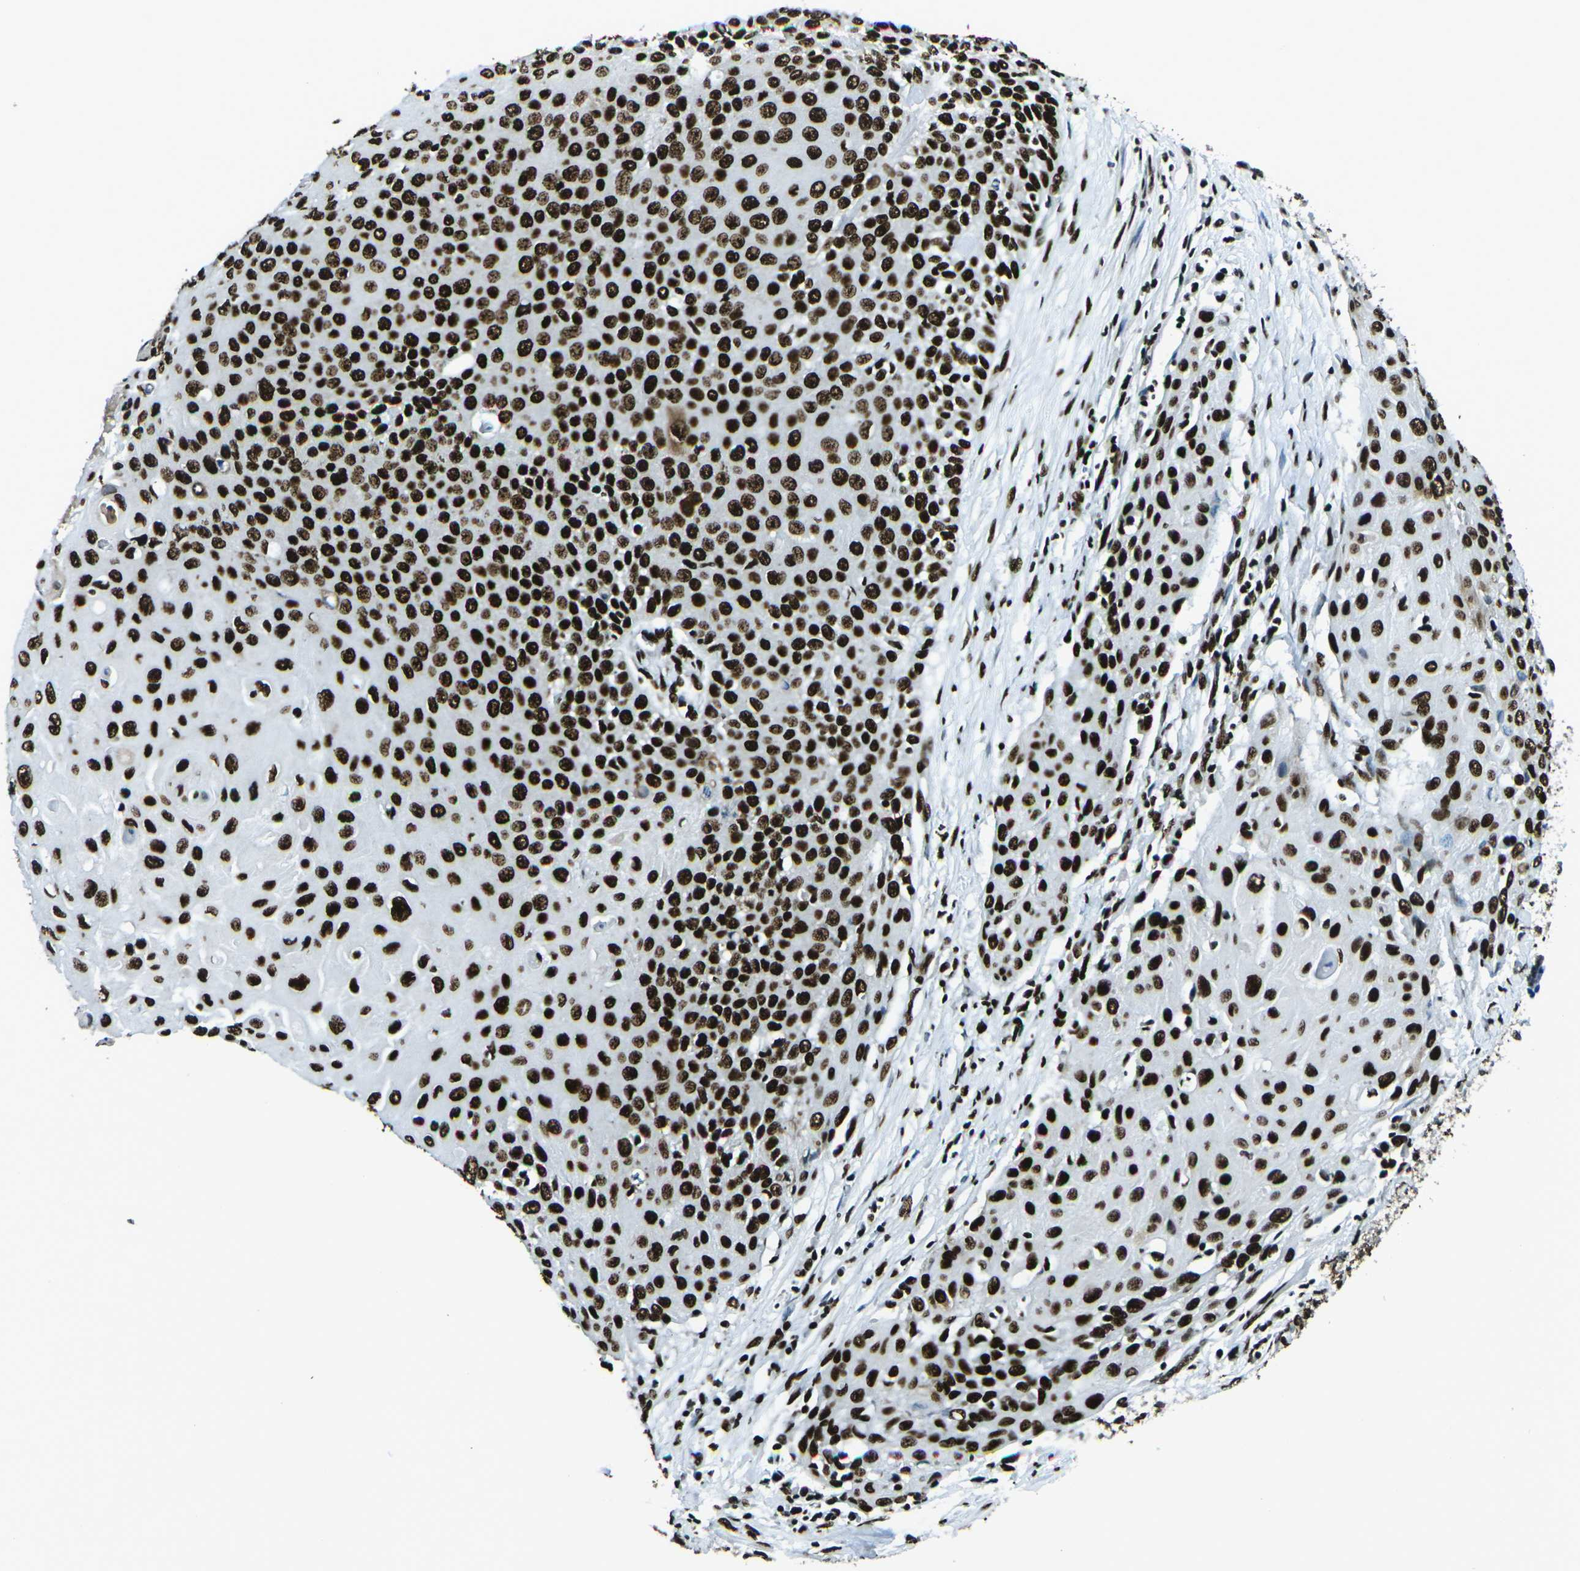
{"staining": {"intensity": "strong", "quantity": ">75%", "location": "nuclear"}, "tissue": "cervical cancer", "cell_type": "Tumor cells", "image_type": "cancer", "snomed": [{"axis": "morphology", "description": "Squamous cell carcinoma, NOS"}, {"axis": "topography", "description": "Cervix"}], "caption": "Brown immunohistochemical staining in cervical cancer (squamous cell carcinoma) reveals strong nuclear positivity in about >75% of tumor cells. The staining was performed using DAB (3,3'-diaminobenzidine) to visualize the protein expression in brown, while the nuclei were stained in blue with hematoxylin (Magnification: 20x).", "gene": "HNRNPL", "patient": {"sex": "female", "age": 39}}